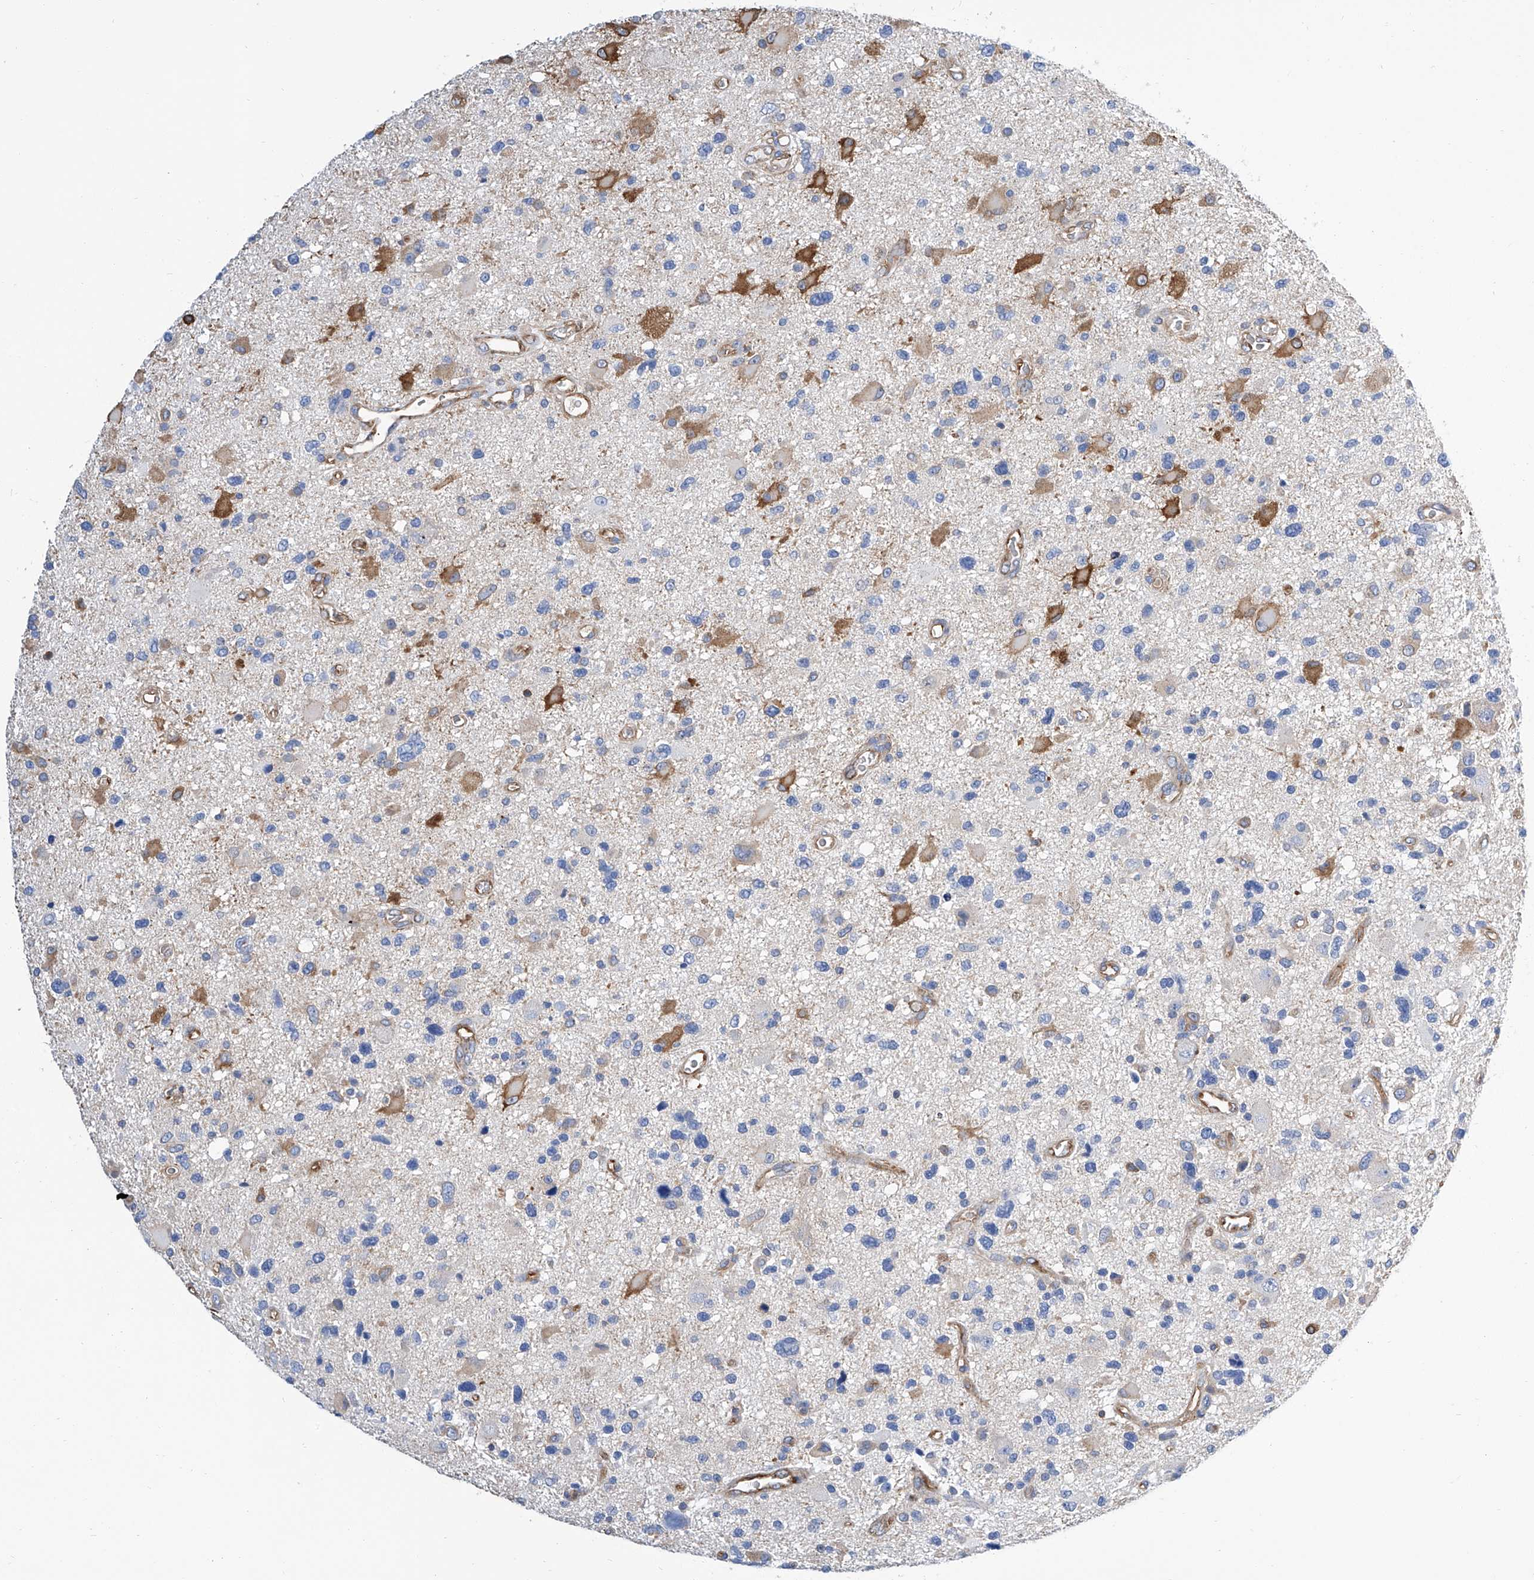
{"staining": {"intensity": "moderate", "quantity": "<25%", "location": "cytoplasmic/membranous"}, "tissue": "glioma", "cell_type": "Tumor cells", "image_type": "cancer", "snomed": [{"axis": "morphology", "description": "Glioma, malignant, High grade"}, {"axis": "topography", "description": "Brain"}], "caption": "Immunohistochemistry histopathology image of neoplastic tissue: human malignant high-grade glioma stained using immunohistochemistry (IHC) demonstrates low levels of moderate protein expression localized specifically in the cytoplasmic/membranous of tumor cells, appearing as a cytoplasmic/membranous brown color.", "gene": "GPT", "patient": {"sex": "male", "age": 33}}